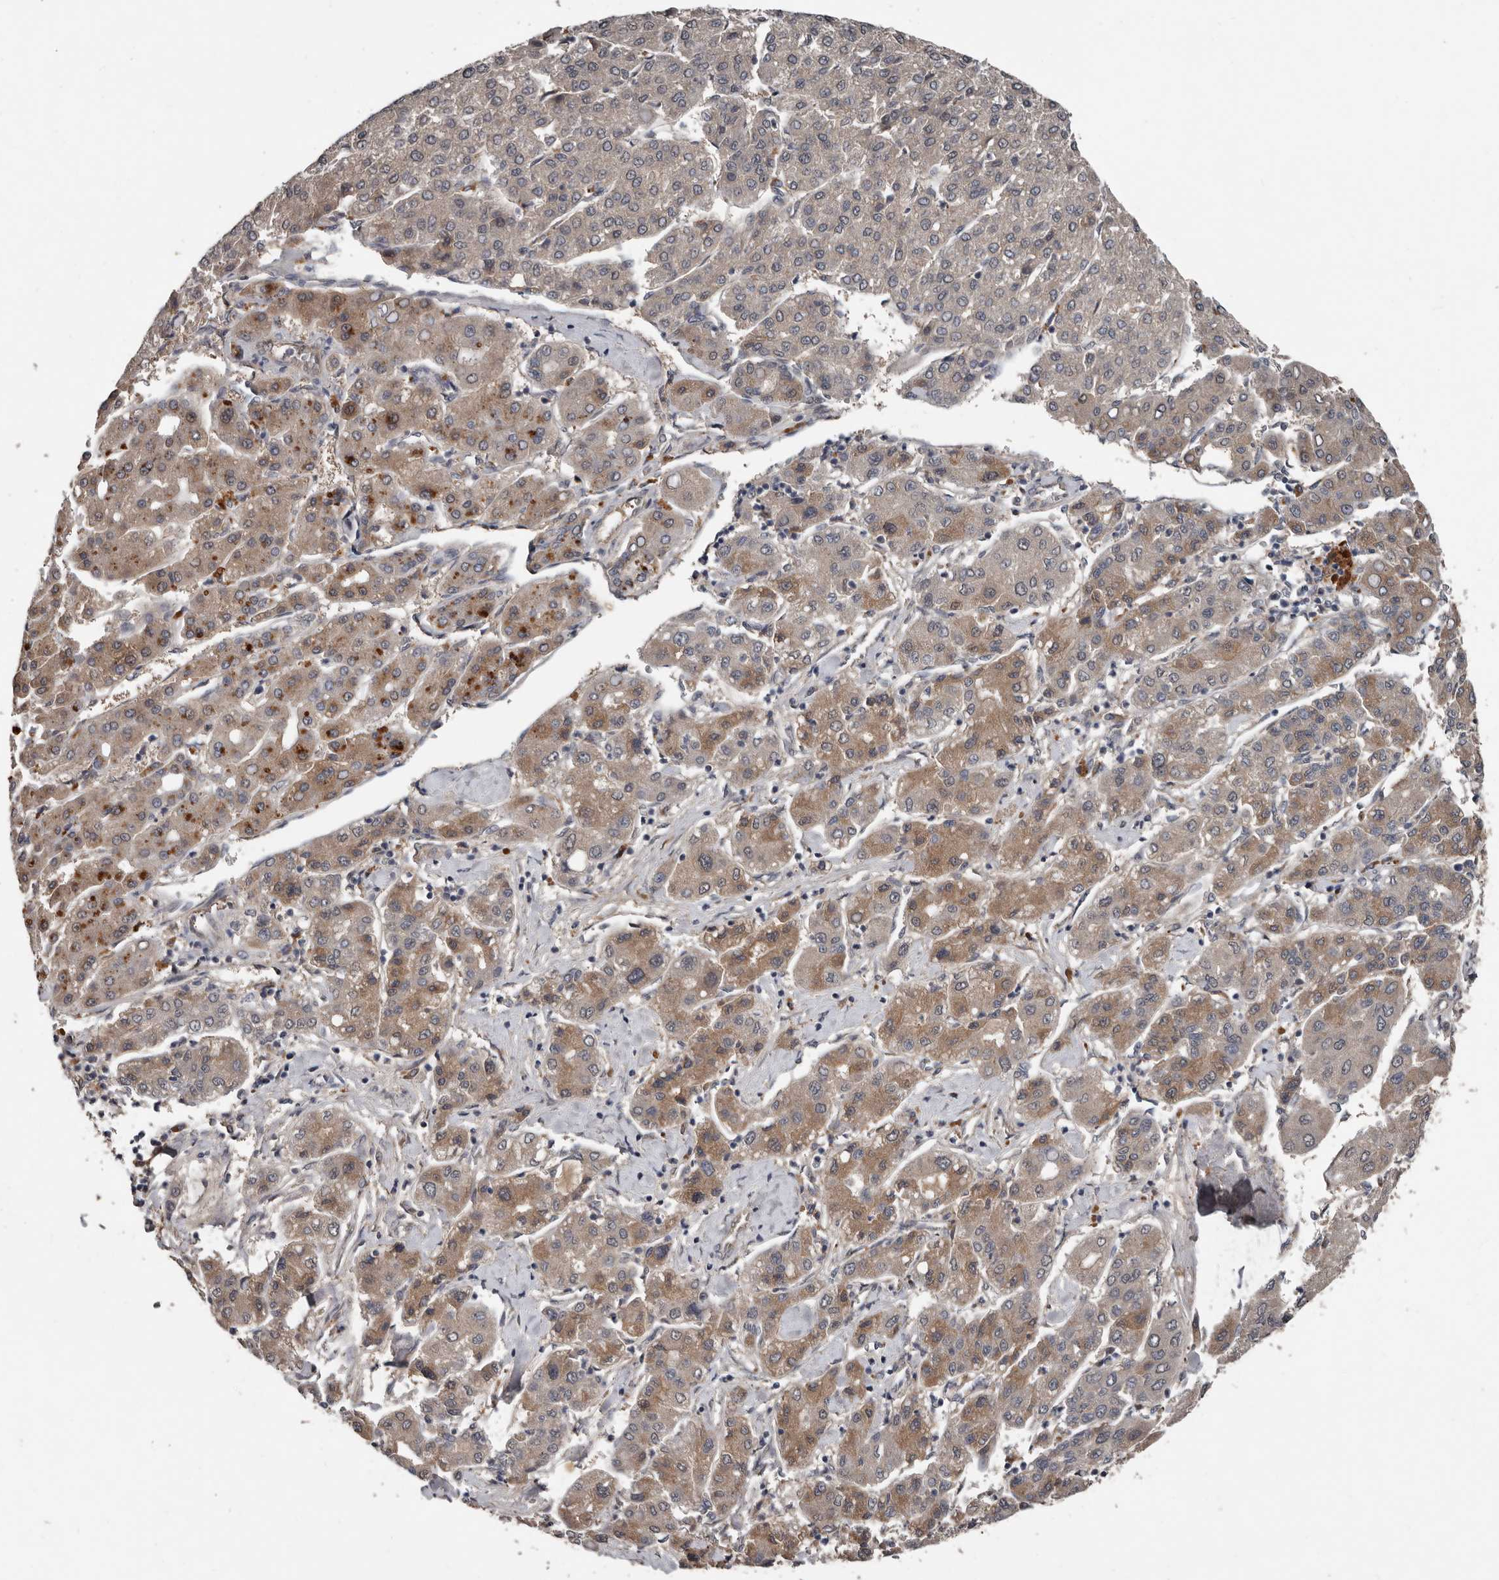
{"staining": {"intensity": "moderate", "quantity": "25%-75%", "location": "cytoplasmic/membranous"}, "tissue": "liver cancer", "cell_type": "Tumor cells", "image_type": "cancer", "snomed": [{"axis": "morphology", "description": "Carcinoma, Hepatocellular, NOS"}, {"axis": "topography", "description": "Liver"}], "caption": "Liver hepatocellular carcinoma was stained to show a protein in brown. There is medium levels of moderate cytoplasmic/membranous staining in approximately 25%-75% of tumor cells.", "gene": "DNAJB4", "patient": {"sex": "male", "age": 65}}